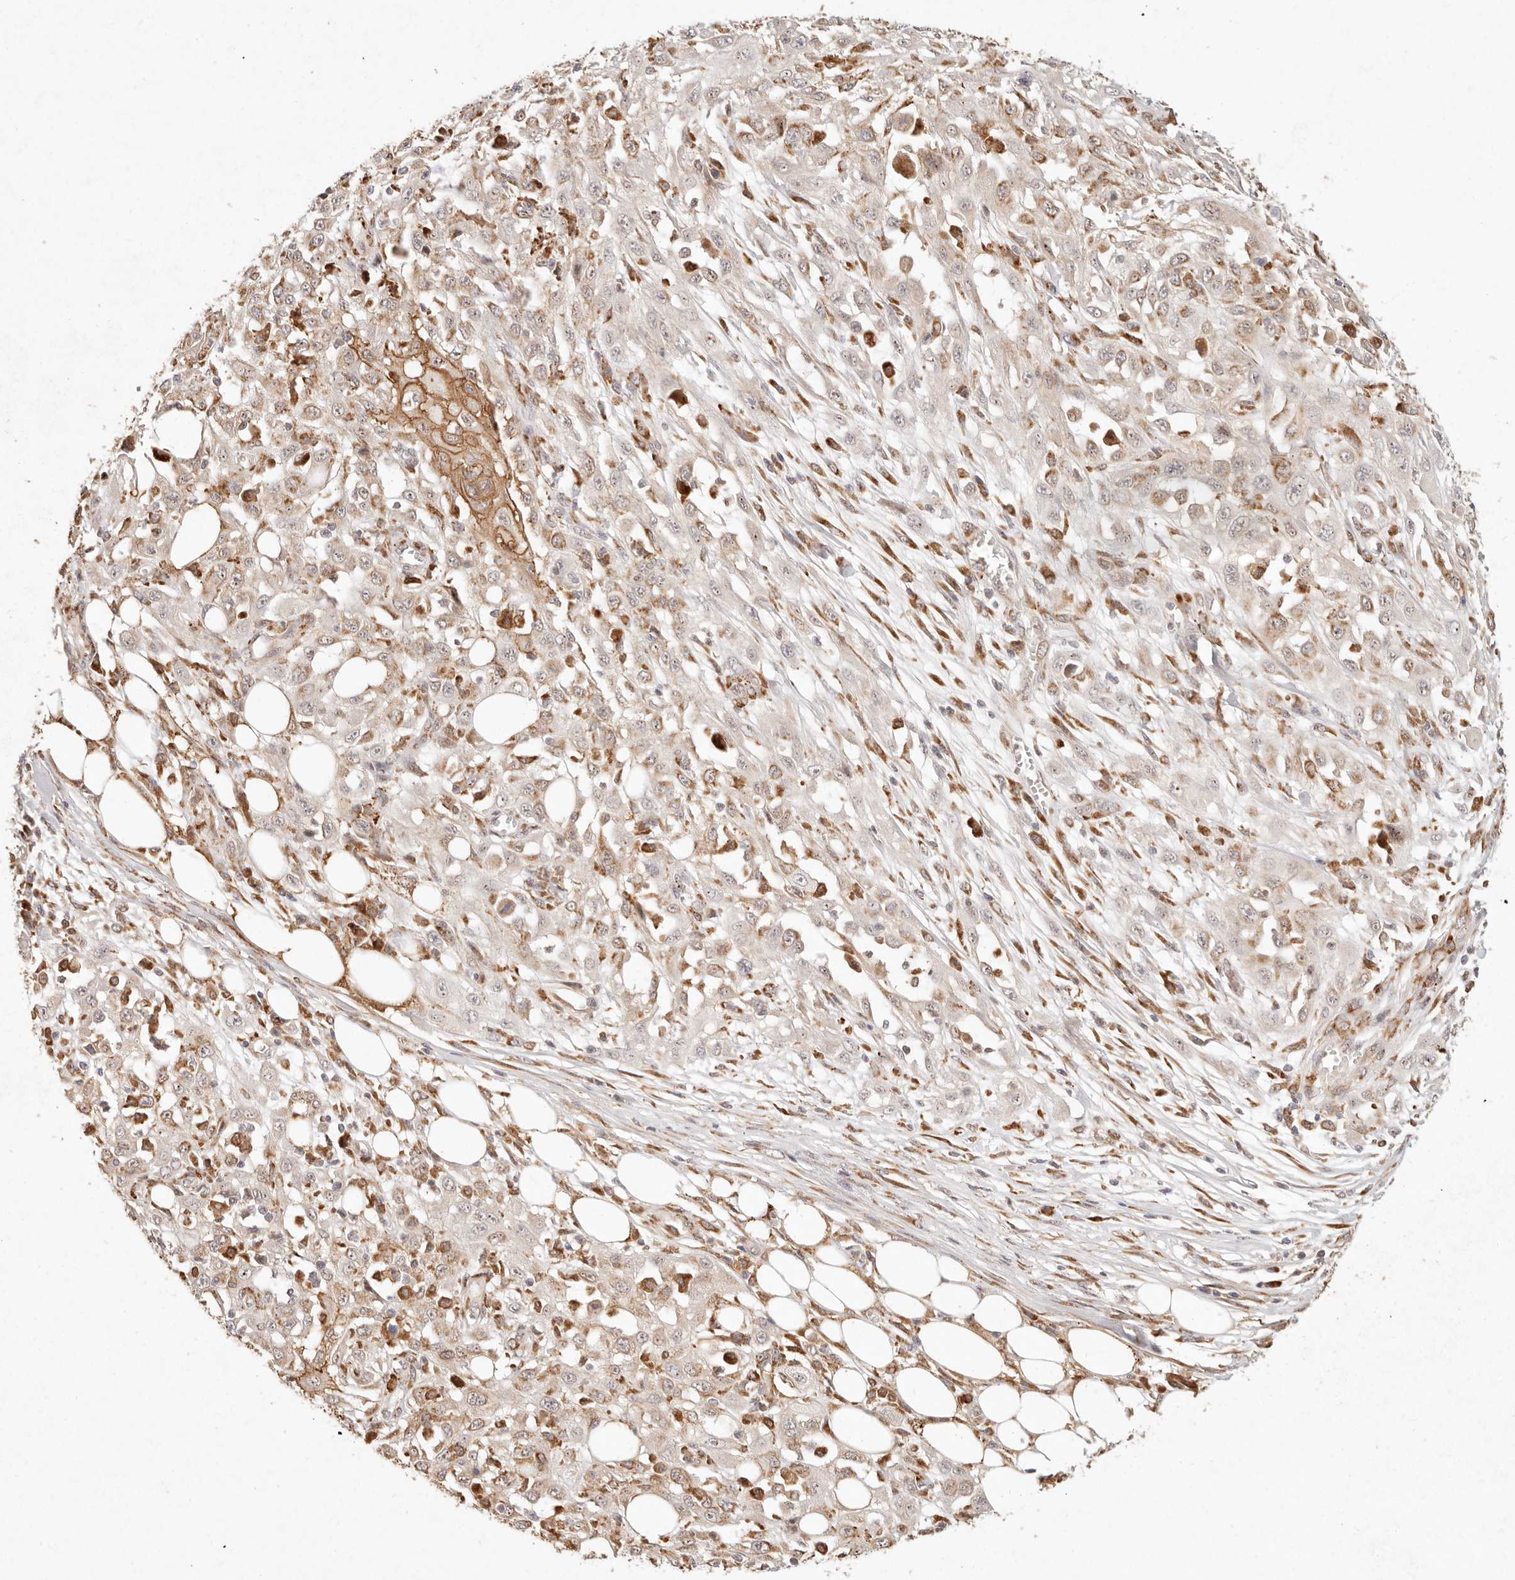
{"staining": {"intensity": "moderate", "quantity": ">75%", "location": "cytoplasmic/membranous"}, "tissue": "skin cancer", "cell_type": "Tumor cells", "image_type": "cancer", "snomed": [{"axis": "morphology", "description": "Squamous cell carcinoma, NOS"}, {"axis": "morphology", "description": "Squamous cell carcinoma, metastatic, NOS"}, {"axis": "topography", "description": "Skin"}, {"axis": "topography", "description": "Lymph node"}], "caption": "Protein staining of squamous cell carcinoma (skin) tissue displays moderate cytoplasmic/membranous positivity in about >75% of tumor cells.", "gene": "C1orf127", "patient": {"sex": "male", "age": 75}}